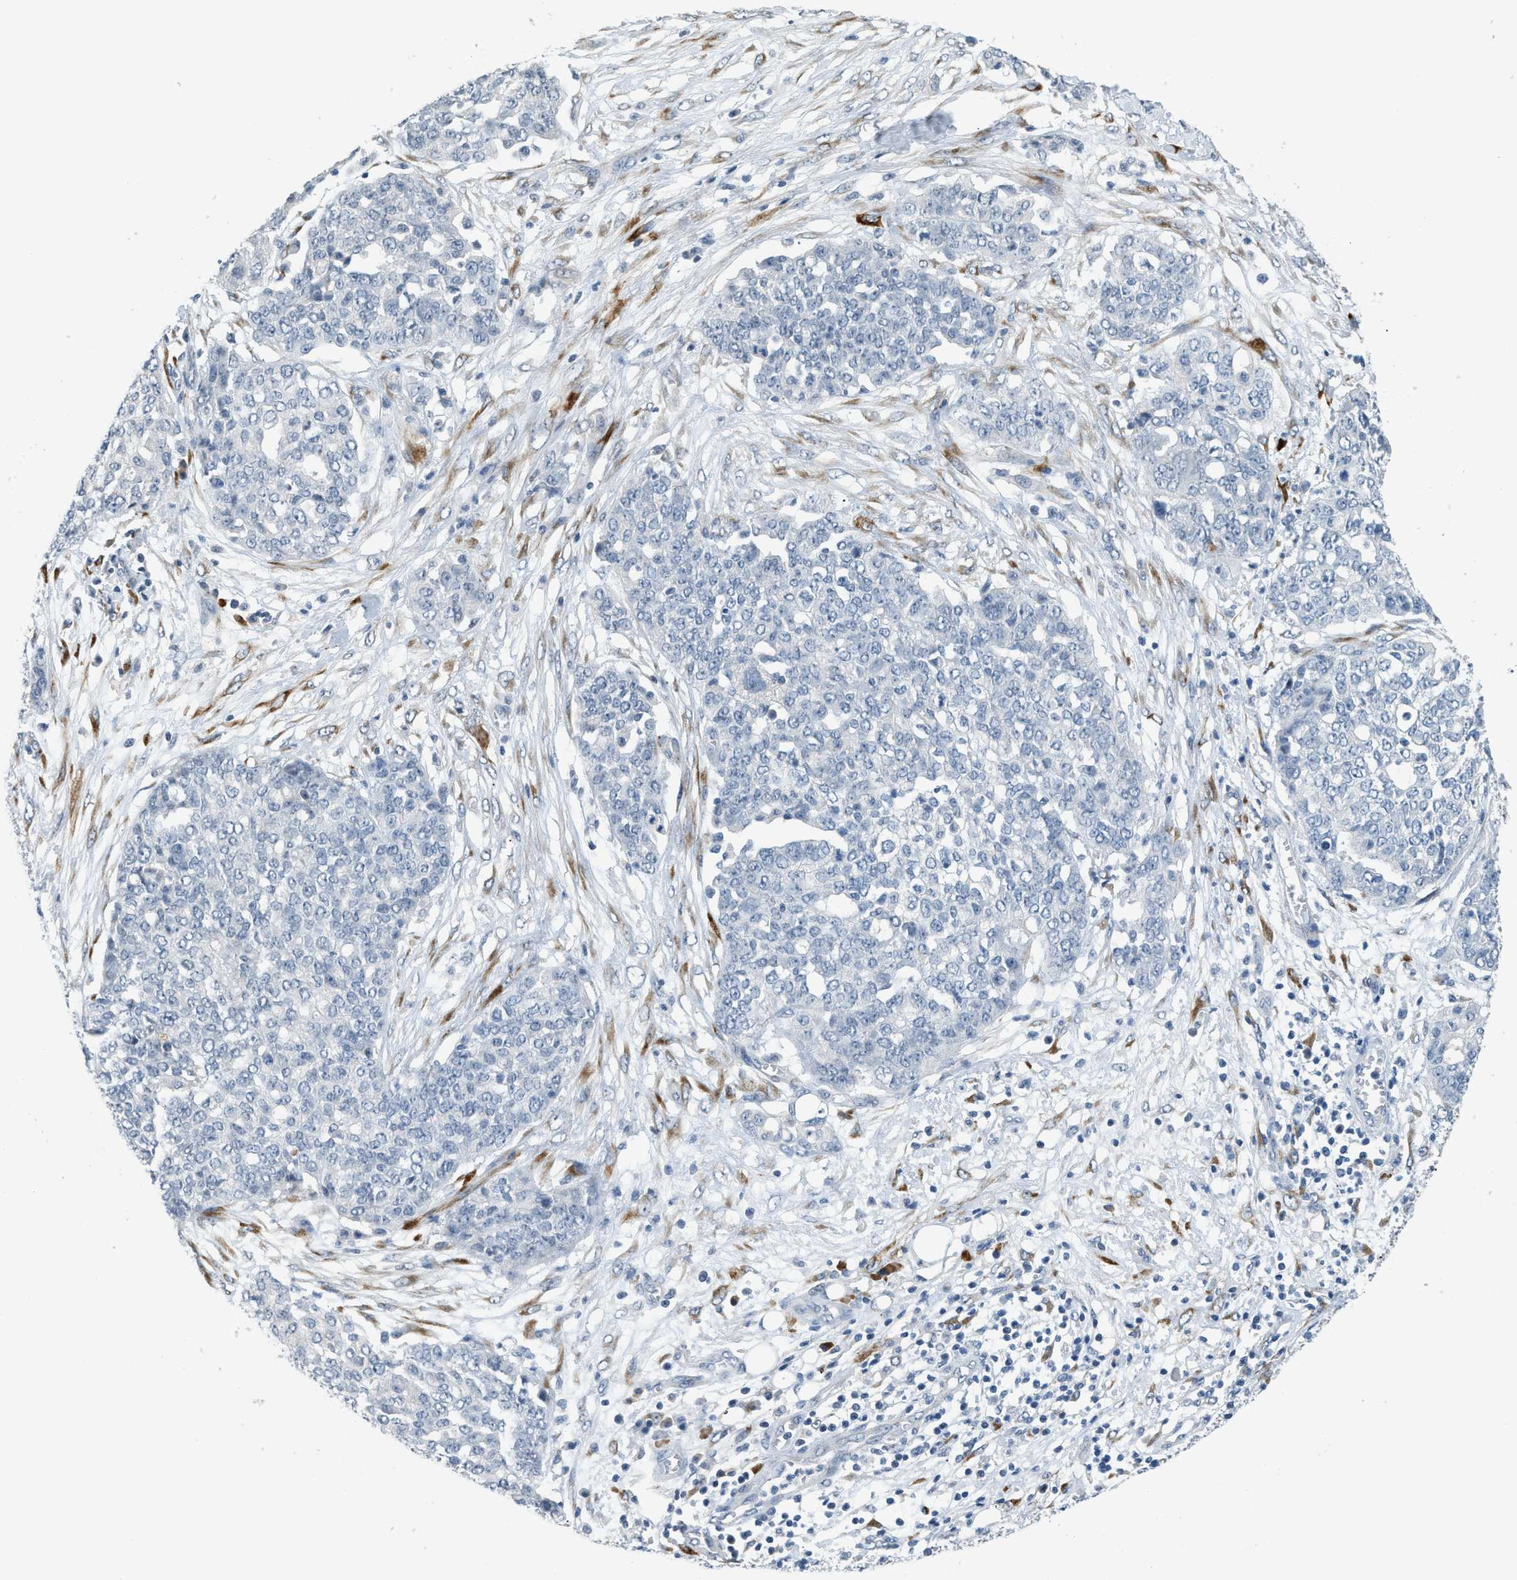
{"staining": {"intensity": "negative", "quantity": "none", "location": "none"}, "tissue": "ovarian cancer", "cell_type": "Tumor cells", "image_type": "cancer", "snomed": [{"axis": "morphology", "description": "Cystadenocarcinoma, serous, NOS"}, {"axis": "topography", "description": "Soft tissue"}, {"axis": "topography", "description": "Ovary"}], "caption": "An immunohistochemistry micrograph of ovarian cancer is shown. There is no staining in tumor cells of ovarian cancer.", "gene": "TMEM154", "patient": {"sex": "female", "age": 57}}